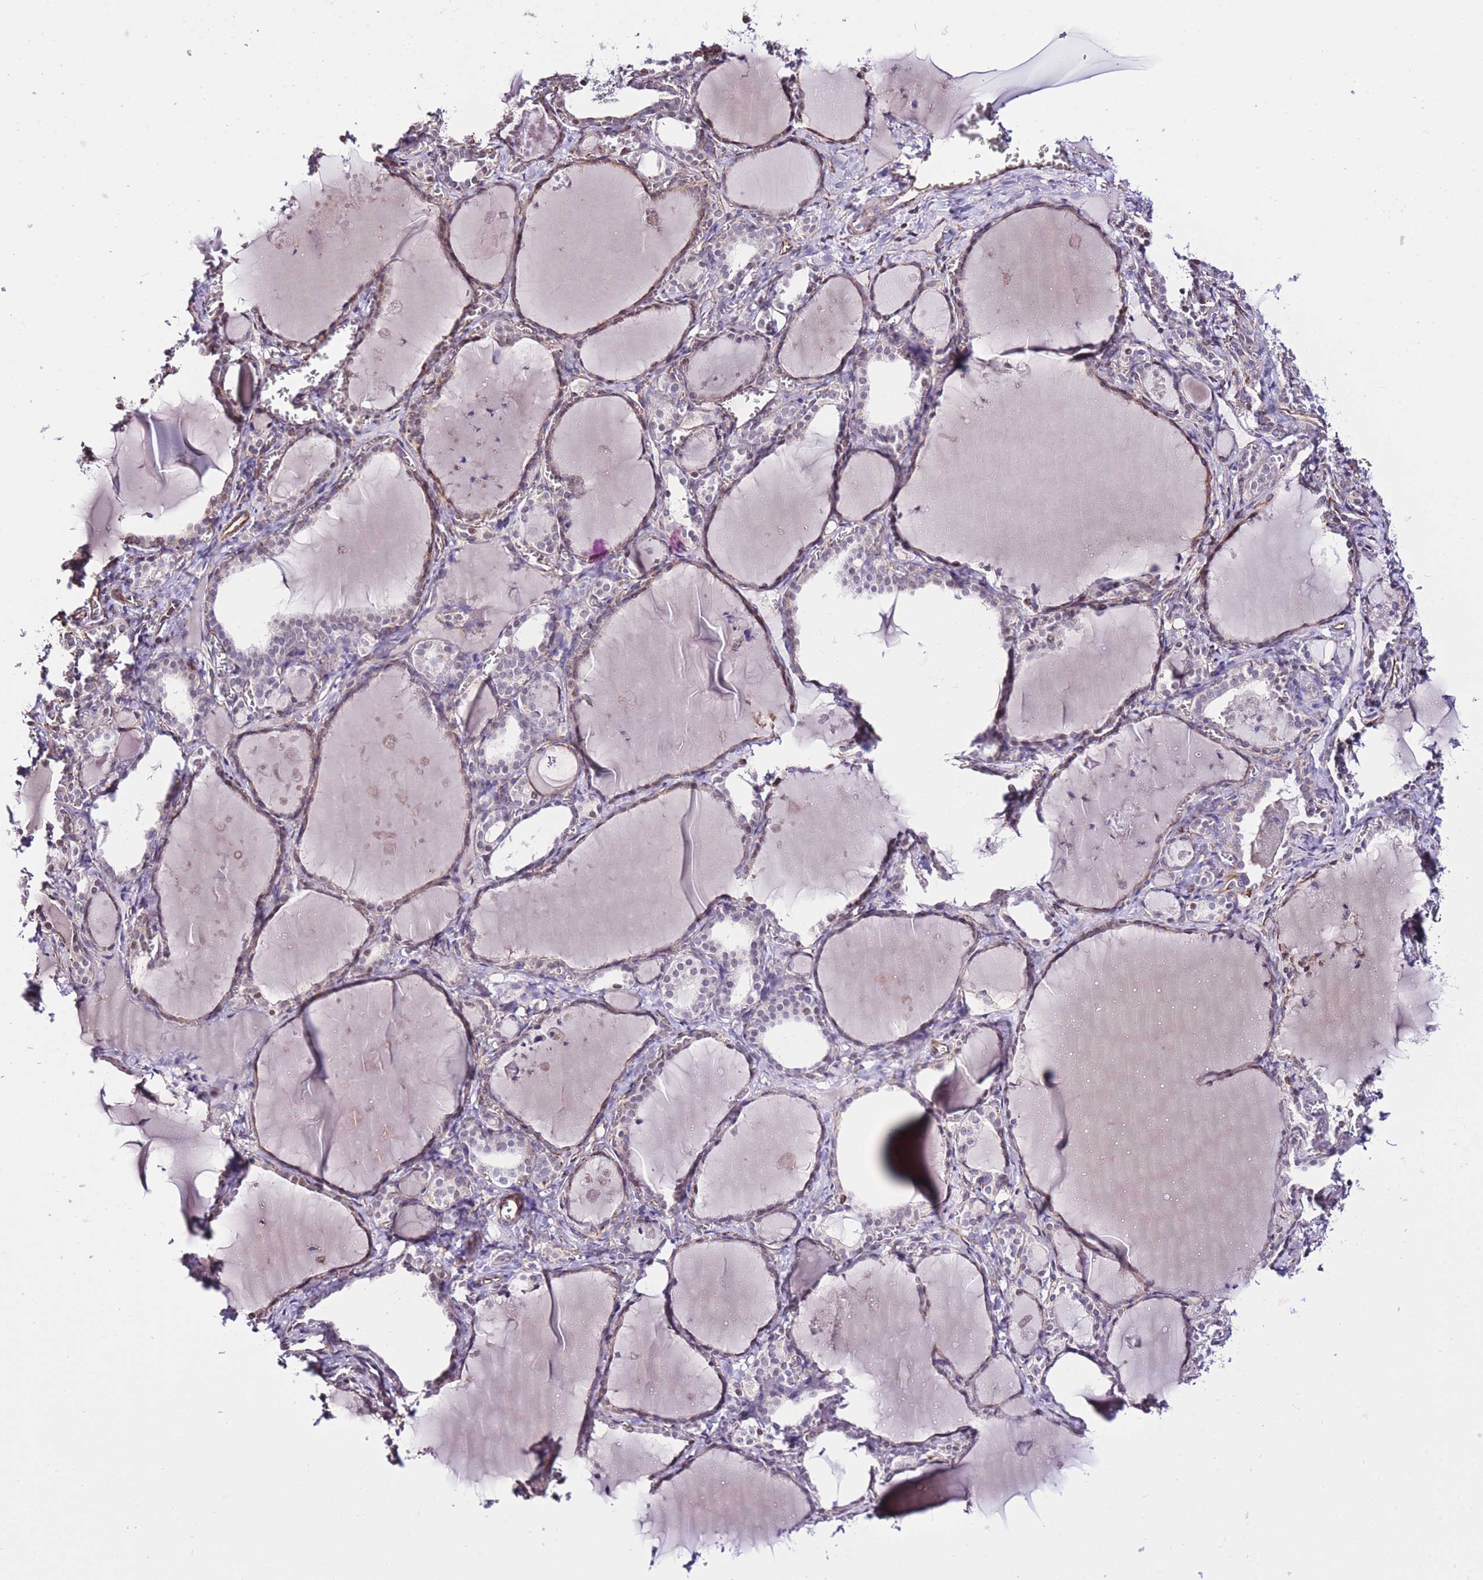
{"staining": {"intensity": "weak", "quantity": "25%-75%", "location": "cytoplasmic/membranous"}, "tissue": "thyroid gland", "cell_type": "Glandular cells", "image_type": "normal", "snomed": [{"axis": "morphology", "description": "Normal tissue, NOS"}, {"axis": "topography", "description": "Thyroid gland"}], "caption": "Weak cytoplasmic/membranous staining is present in approximately 25%-75% of glandular cells in benign thyroid gland.", "gene": "PSG11", "patient": {"sex": "female", "age": 42}}